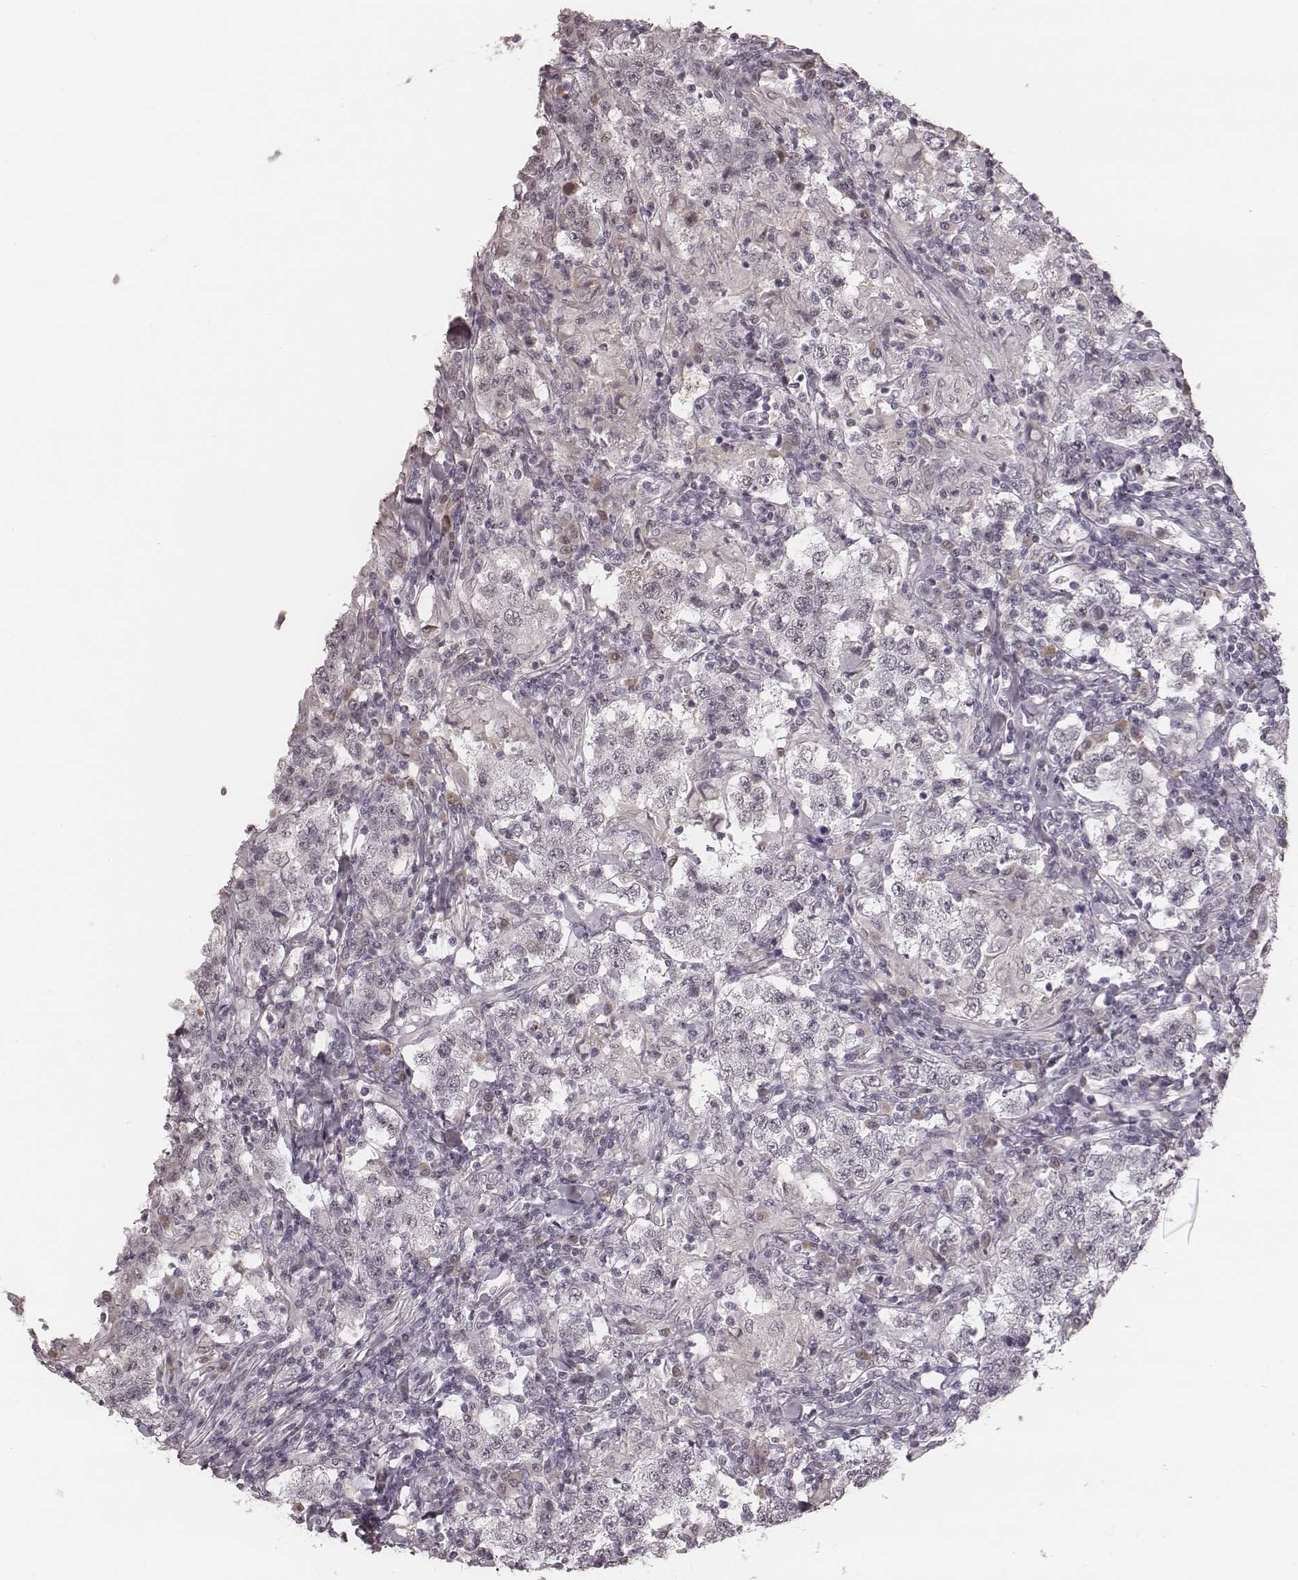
{"staining": {"intensity": "negative", "quantity": "none", "location": "none"}, "tissue": "testis cancer", "cell_type": "Tumor cells", "image_type": "cancer", "snomed": [{"axis": "morphology", "description": "Seminoma, NOS"}, {"axis": "morphology", "description": "Carcinoma, Embryonal, NOS"}, {"axis": "topography", "description": "Testis"}], "caption": "An IHC photomicrograph of embryonal carcinoma (testis) is shown. There is no staining in tumor cells of embryonal carcinoma (testis).", "gene": "MSX1", "patient": {"sex": "male", "age": 41}}